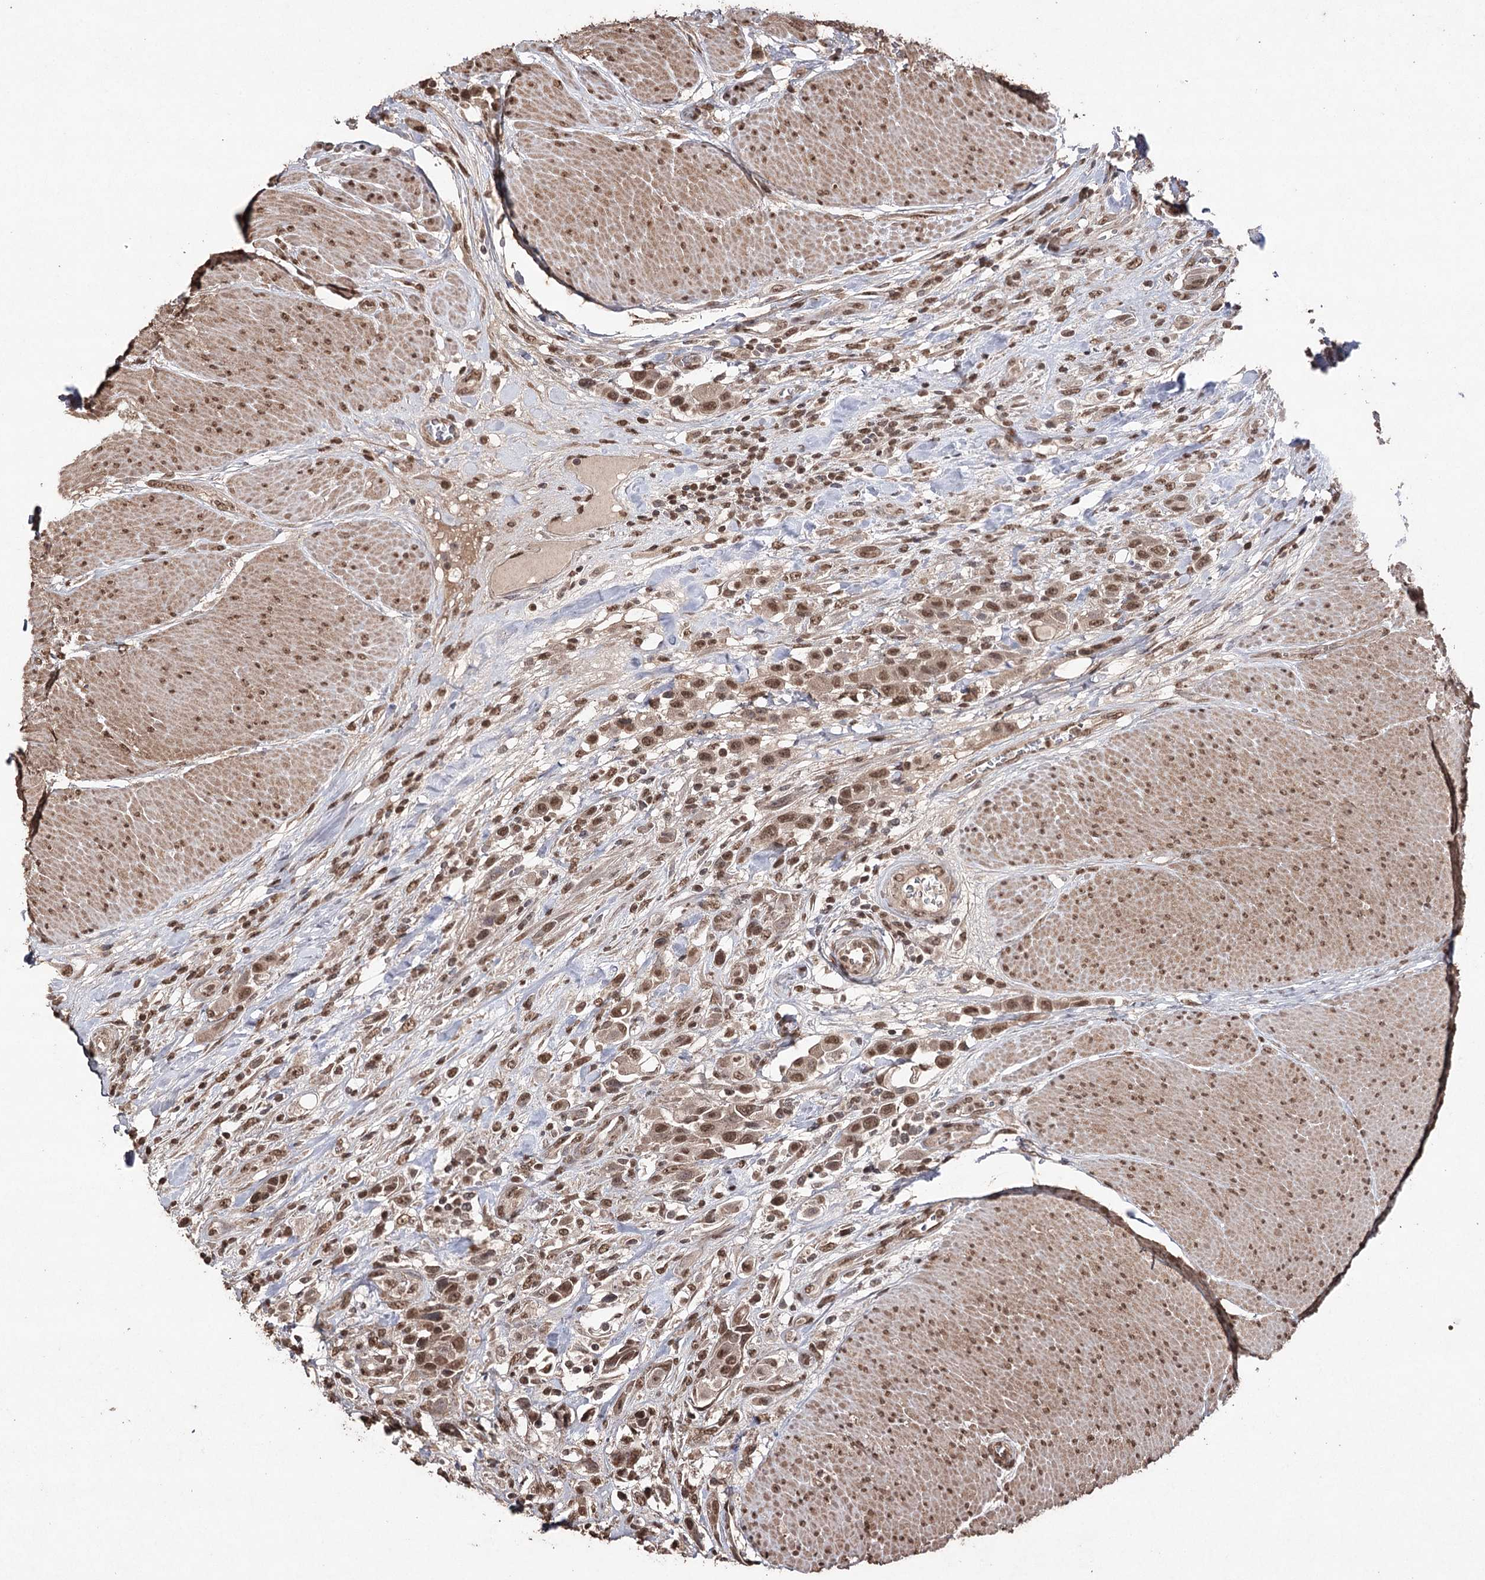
{"staining": {"intensity": "moderate", "quantity": ">75%", "location": "nuclear"}, "tissue": "urothelial cancer", "cell_type": "Tumor cells", "image_type": "cancer", "snomed": [{"axis": "morphology", "description": "Urothelial carcinoma, High grade"}, {"axis": "topography", "description": "Urinary bladder"}], "caption": "An image of human urothelial cancer stained for a protein reveals moderate nuclear brown staining in tumor cells.", "gene": "ATG14", "patient": {"sex": "male", "age": 50}}